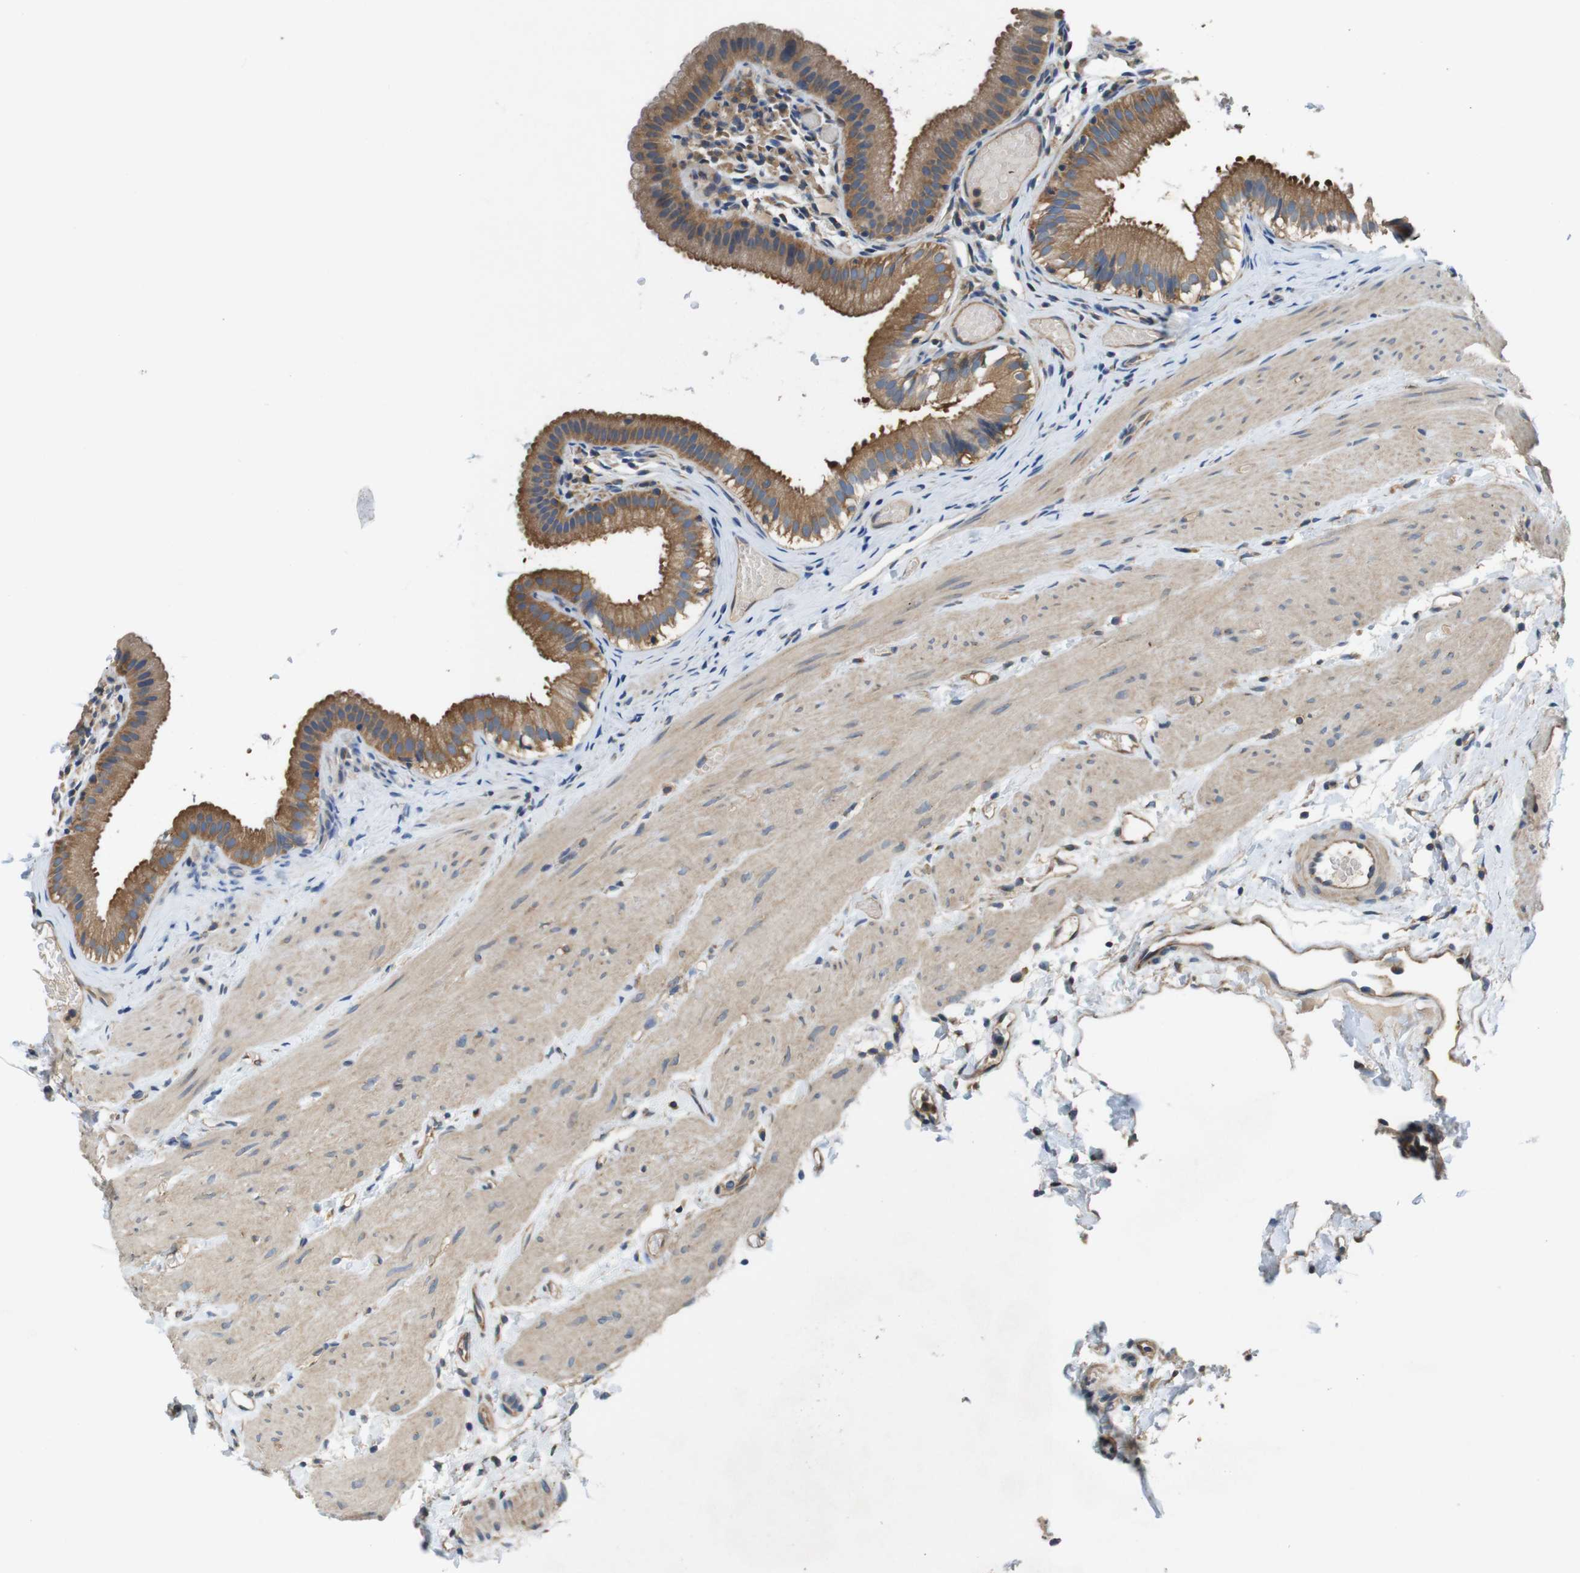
{"staining": {"intensity": "moderate", "quantity": ">75%", "location": "cytoplasmic/membranous"}, "tissue": "gallbladder", "cell_type": "Glandular cells", "image_type": "normal", "snomed": [{"axis": "morphology", "description": "Normal tissue, NOS"}, {"axis": "topography", "description": "Gallbladder"}], "caption": "The photomicrograph demonstrates immunohistochemical staining of normal gallbladder. There is moderate cytoplasmic/membranous staining is seen in approximately >75% of glandular cells.", "gene": "DCTN1", "patient": {"sex": "female", "age": 26}}